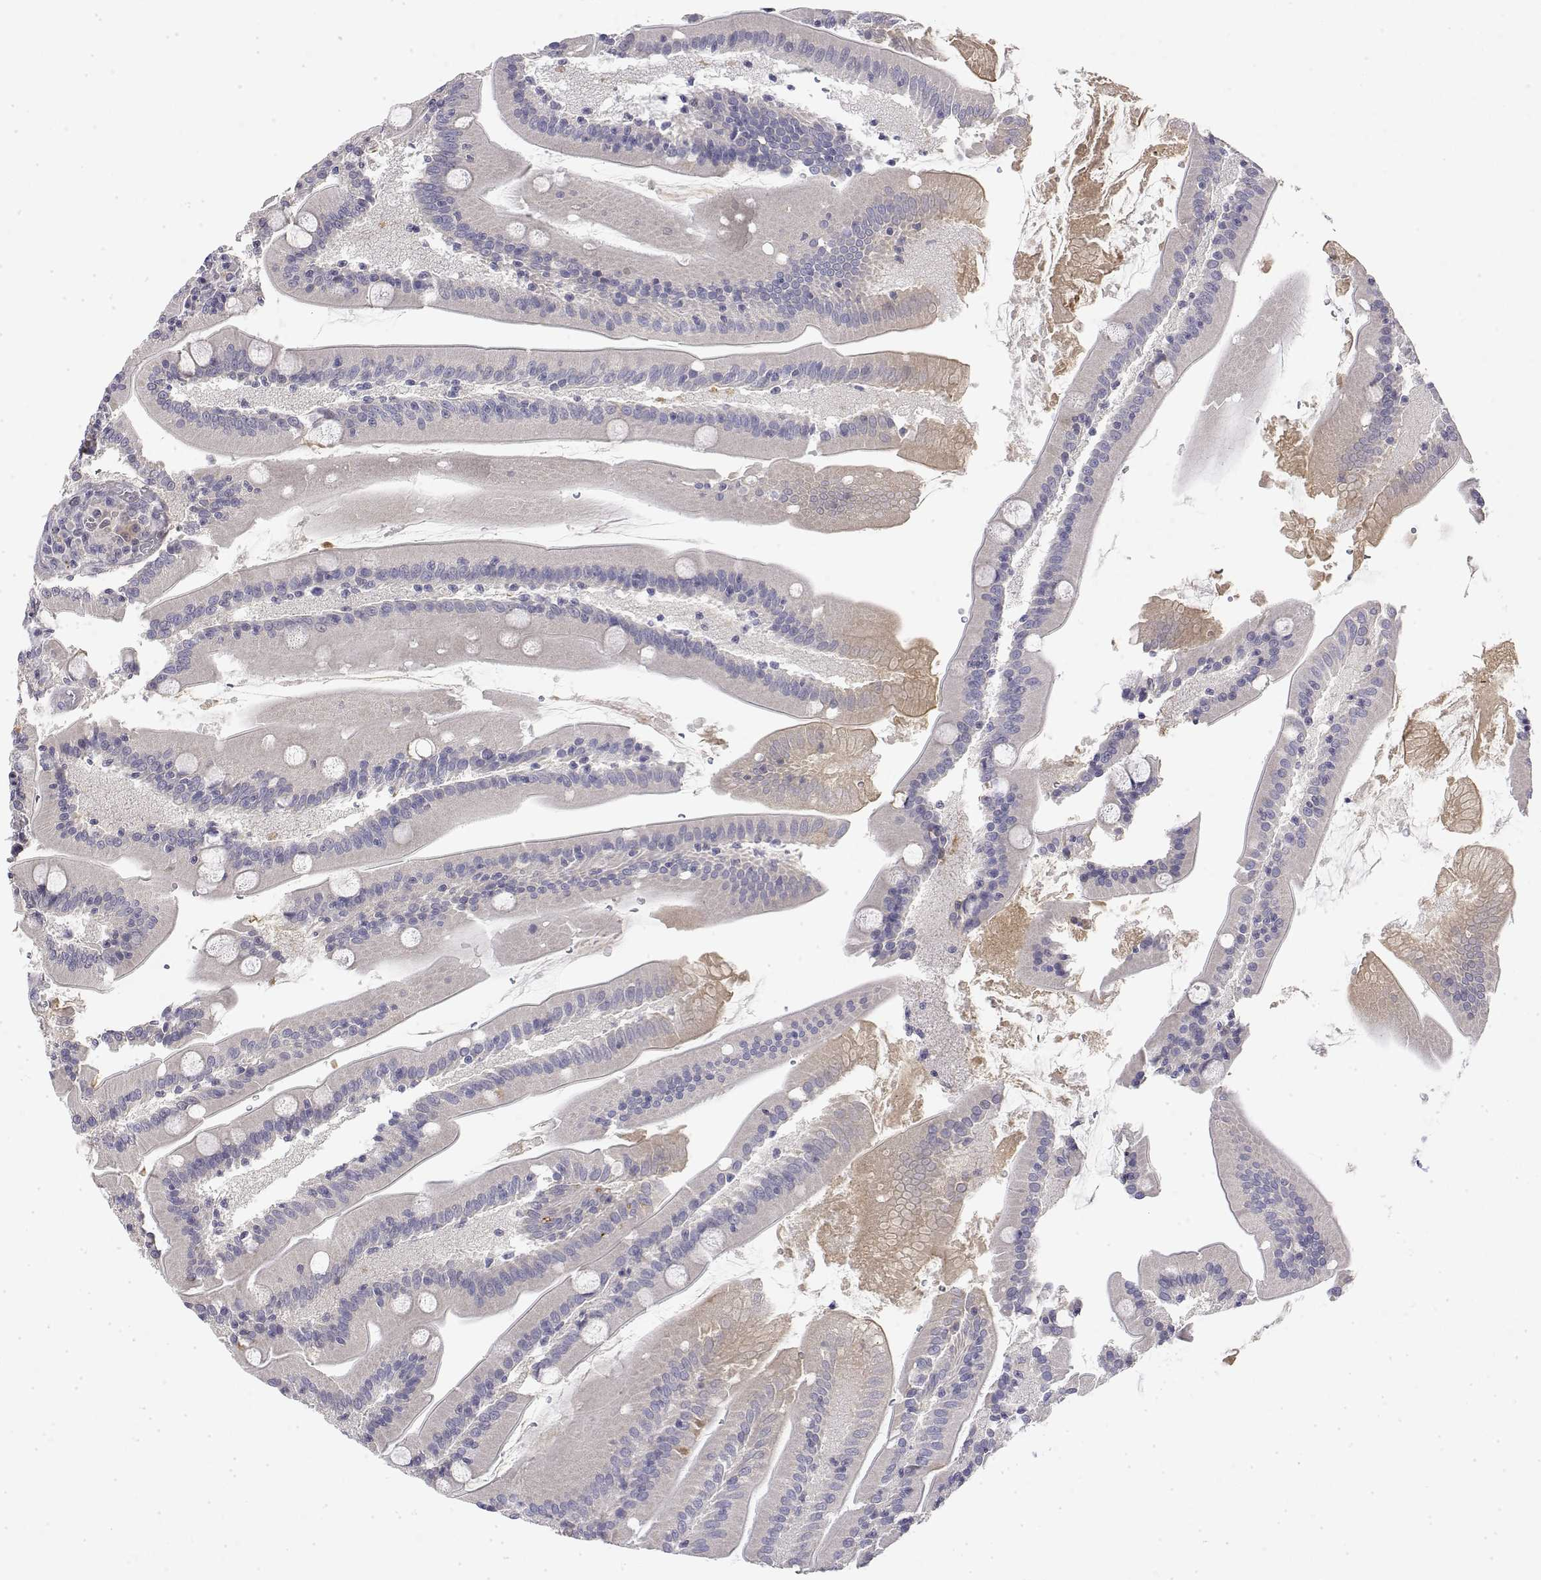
{"staining": {"intensity": "negative", "quantity": "none", "location": "none"}, "tissue": "small intestine", "cell_type": "Glandular cells", "image_type": "normal", "snomed": [{"axis": "morphology", "description": "Normal tissue, NOS"}, {"axis": "topography", "description": "Small intestine"}], "caption": "This is an immunohistochemistry micrograph of unremarkable small intestine. There is no expression in glandular cells.", "gene": "IGFBP4", "patient": {"sex": "male", "age": 37}}